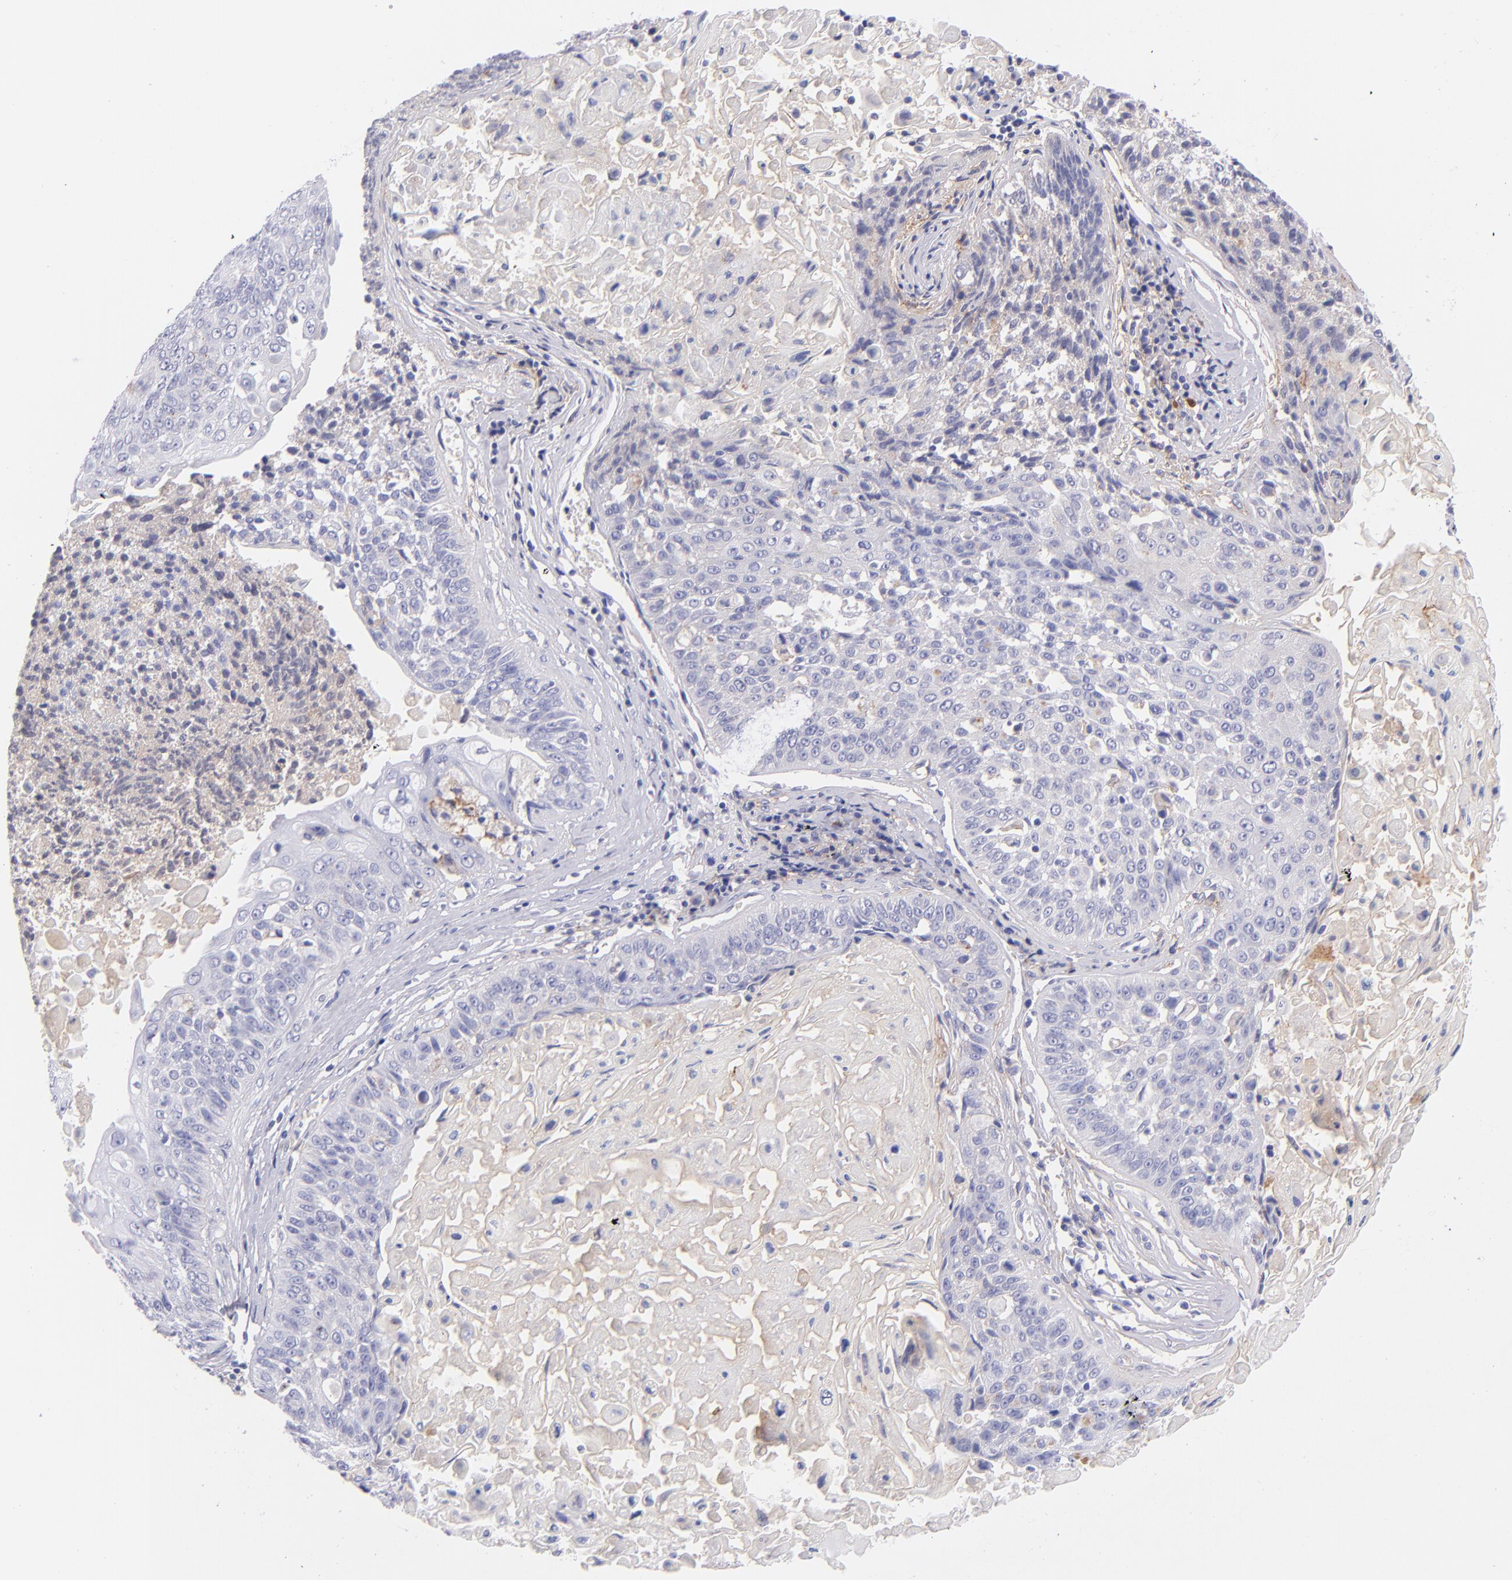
{"staining": {"intensity": "negative", "quantity": "none", "location": "none"}, "tissue": "lung cancer", "cell_type": "Tumor cells", "image_type": "cancer", "snomed": [{"axis": "morphology", "description": "Adenocarcinoma, NOS"}, {"axis": "topography", "description": "Lung"}], "caption": "There is no significant positivity in tumor cells of lung cancer (adenocarcinoma).", "gene": "CD81", "patient": {"sex": "male", "age": 60}}